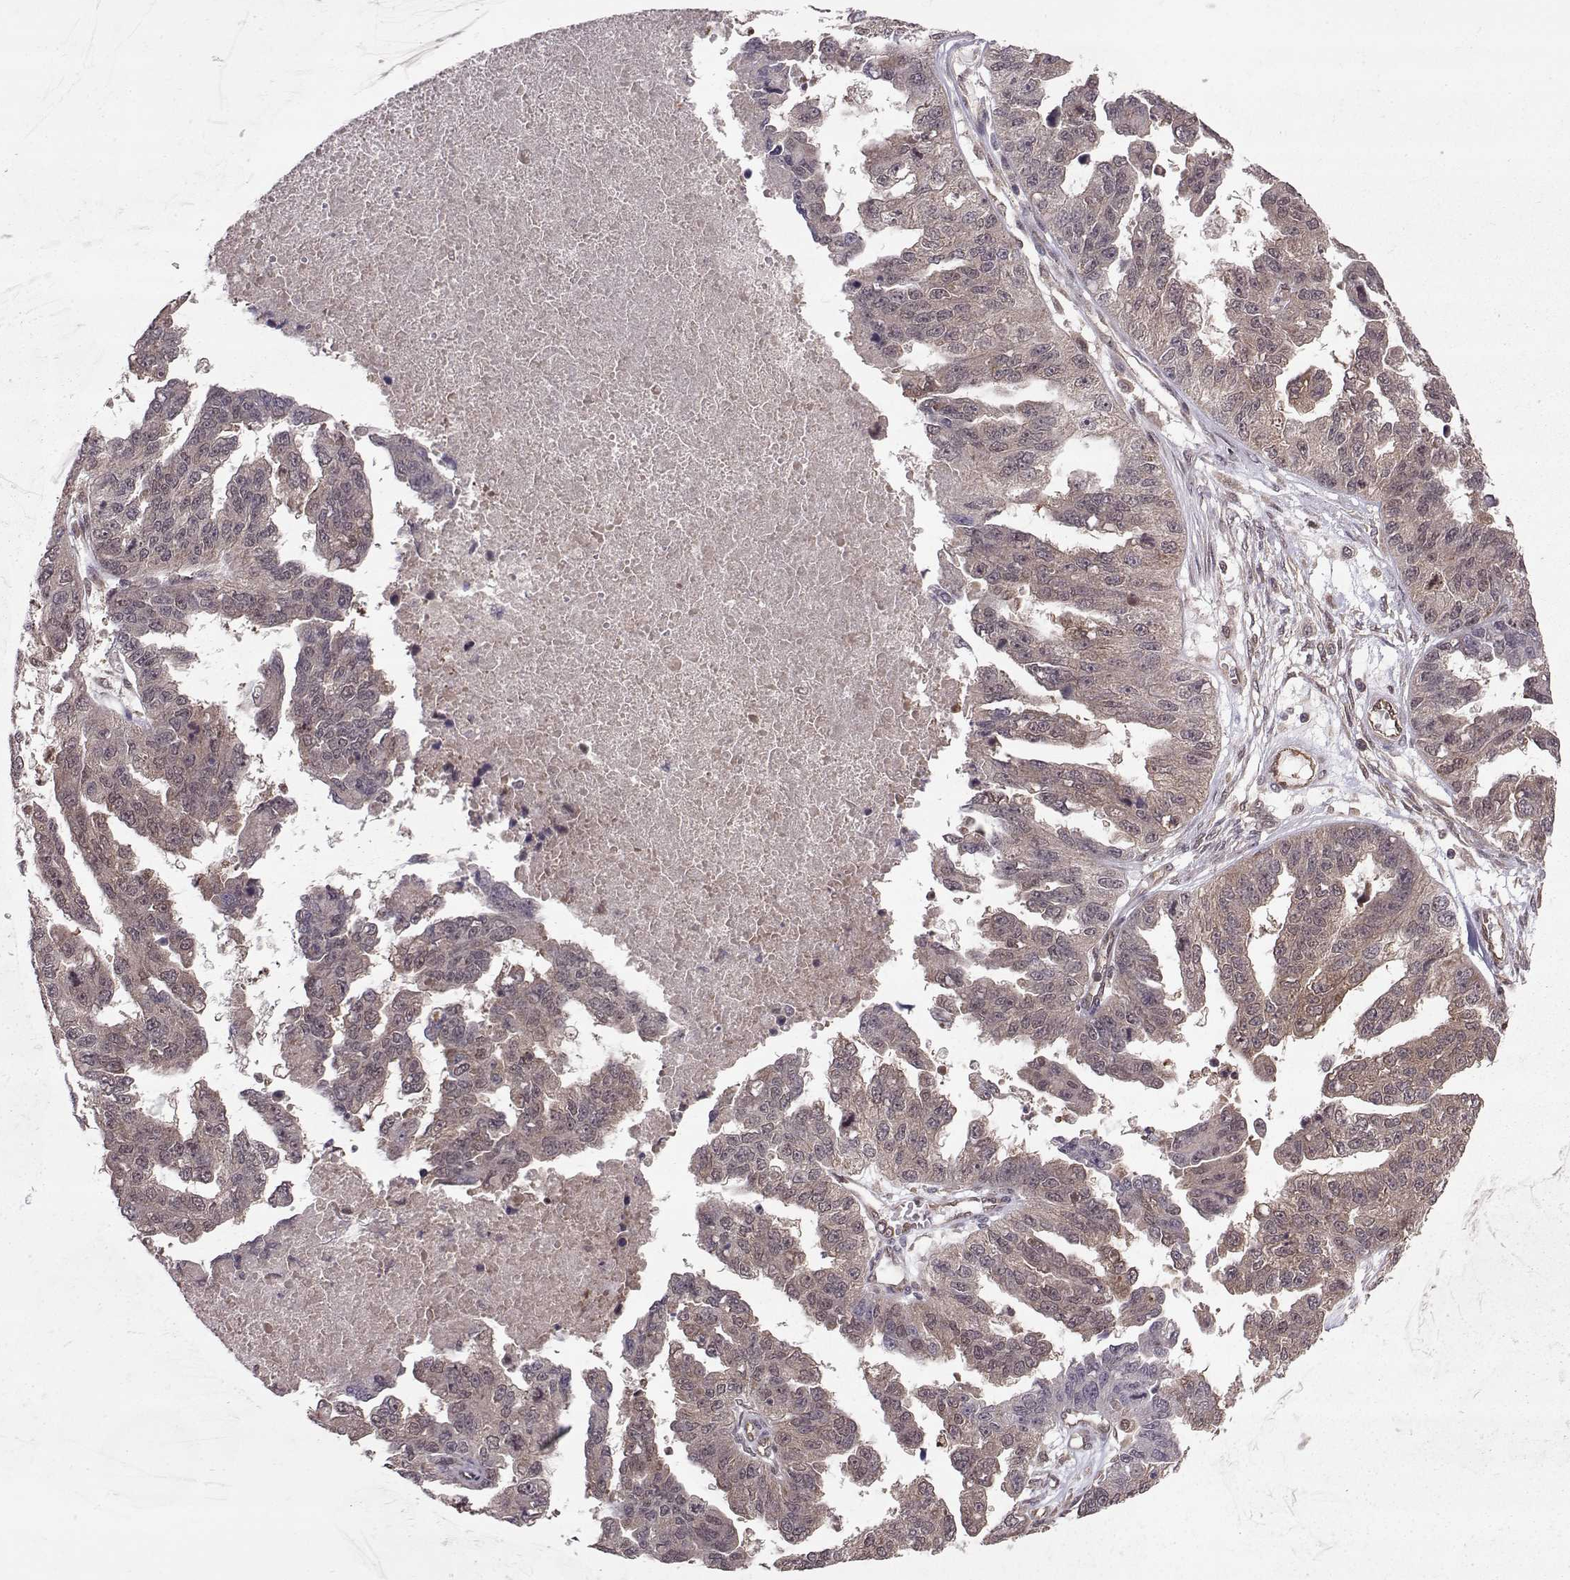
{"staining": {"intensity": "weak", "quantity": "25%-75%", "location": "cytoplasmic/membranous"}, "tissue": "ovarian cancer", "cell_type": "Tumor cells", "image_type": "cancer", "snomed": [{"axis": "morphology", "description": "Cystadenocarcinoma, serous, NOS"}, {"axis": "topography", "description": "Ovary"}], "caption": "High-magnification brightfield microscopy of ovarian cancer stained with DAB (3,3'-diaminobenzidine) (brown) and counterstained with hematoxylin (blue). tumor cells exhibit weak cytoplasmic/membranous staining is identified in about25%-75% of cells.", "gene": "PPP2R2A", "patient": {"sex": "female", "age": 58}}